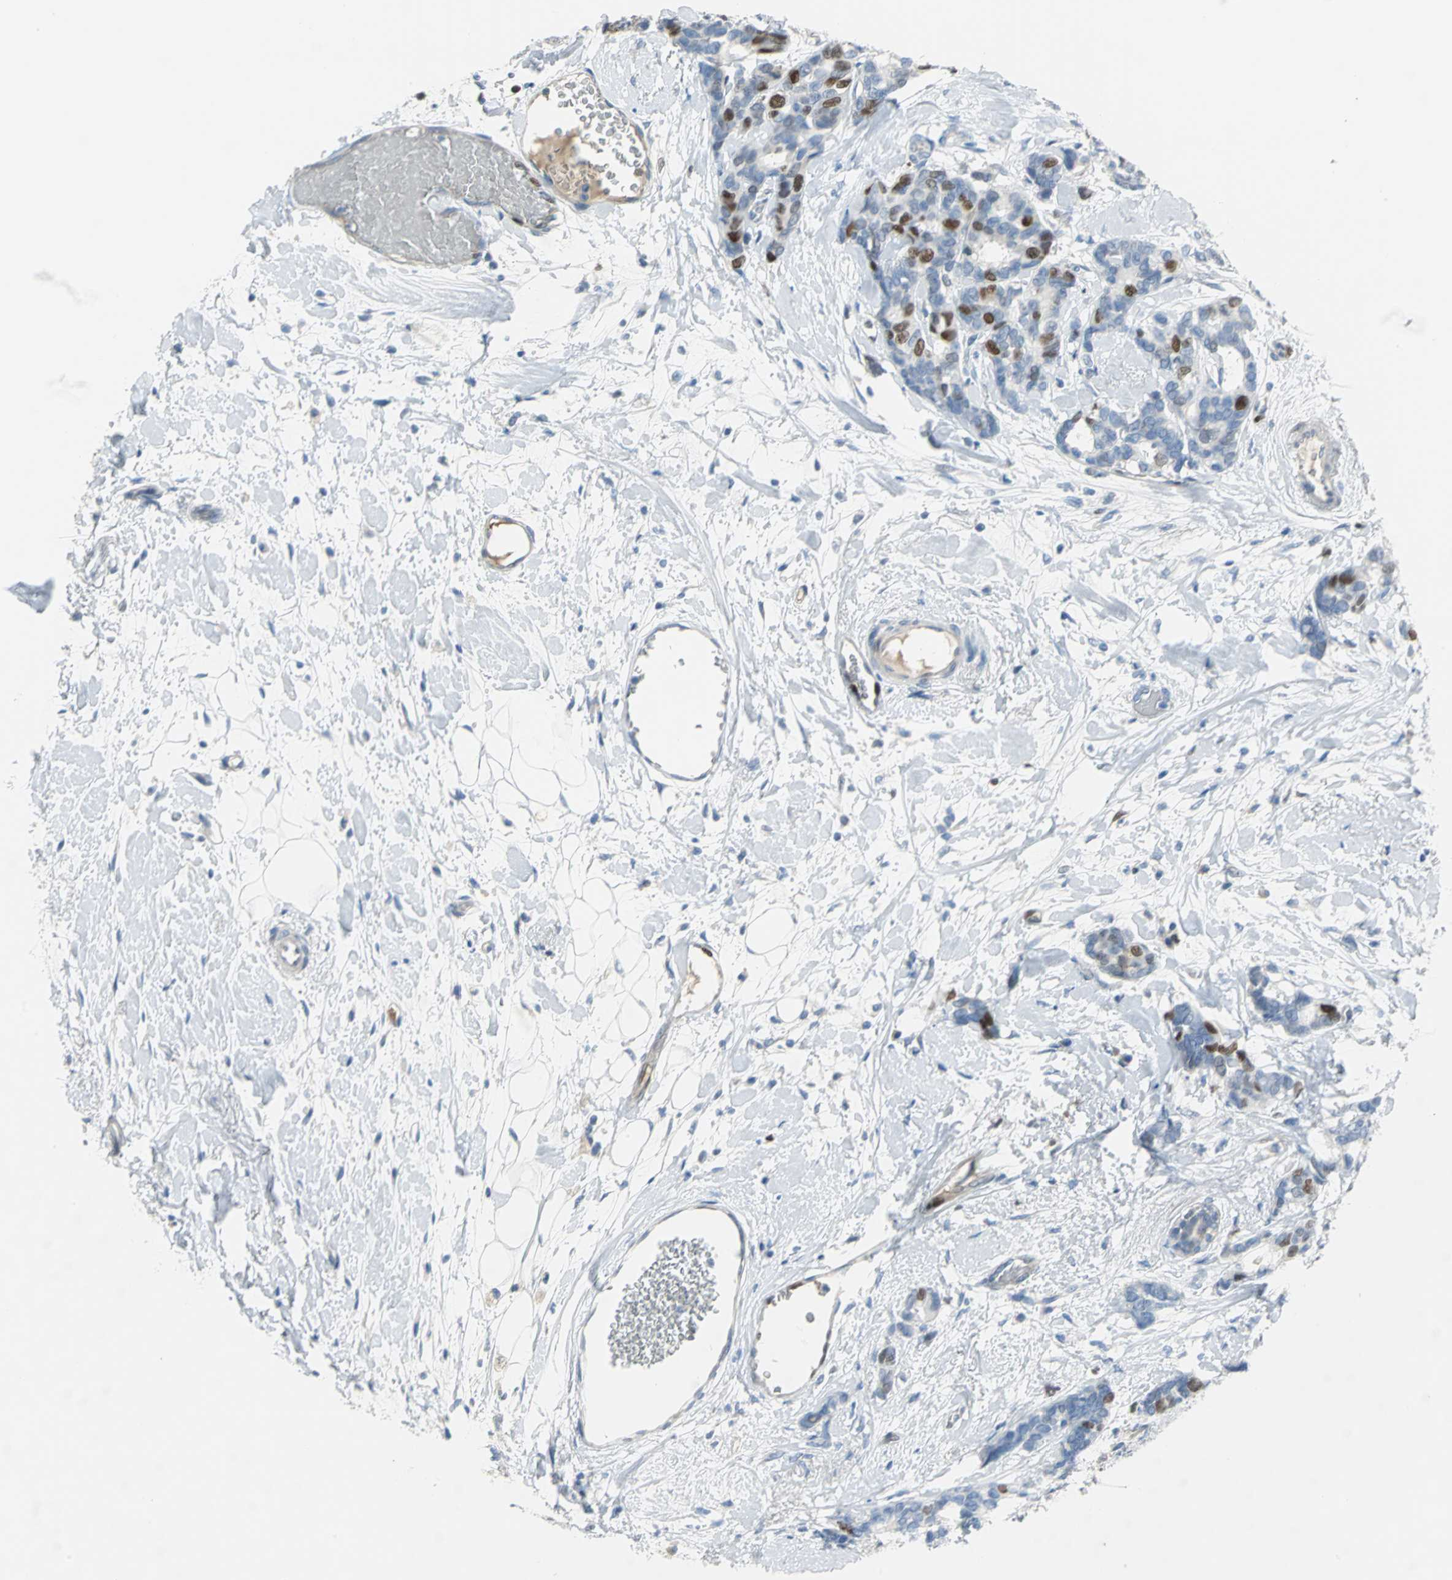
{"staining": {"intensity": "moderate", "quantity": "25%-75%", "location": "nuclear"}, "tissue": "breast cancer", "cell_type": "Tumor cells", "image_type": "cancer", "snomed": [{"axis": "morphology", "description": "Duct carcinoma"}, {"axis": "topography", "description": "Breast"}], "caption": "Invasive ductal carcinoma (breast) stained with a brown dye shows moderate nuclear positive positivity in approximately 25%-75% of tumor cells.", "gene": "MCM3", "patient": {"sex": "female", "age": 87}}